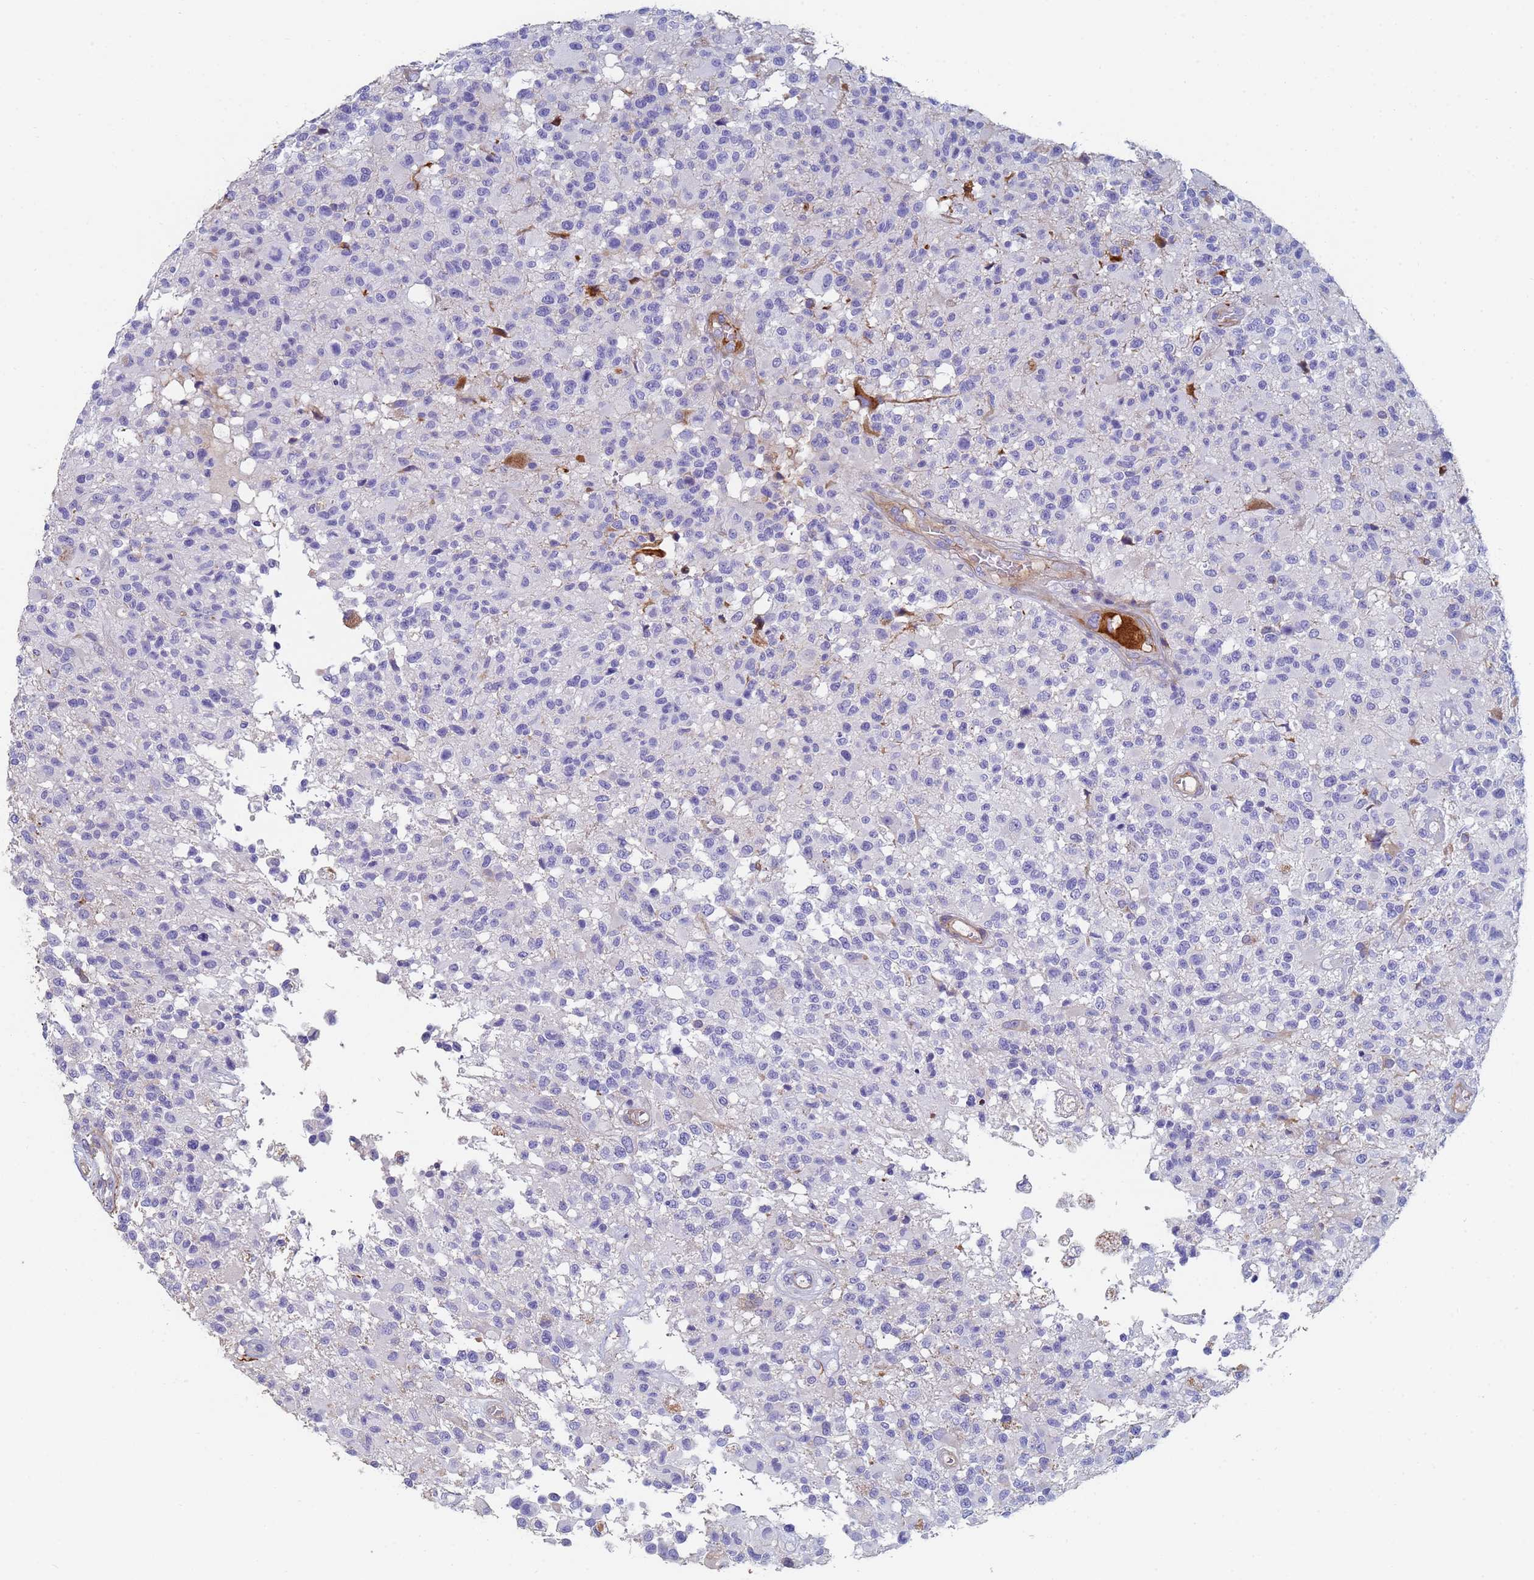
{"staining": {"intensity": "negative", "quantity": "none", "location": "none"}, "tissue": "glioma", "cell_type": "Tumor cells", "image_type": "cancer", "snomed": [{"axis": "morphology", "description": "Glioma, malignant, High grade"}, {"axis": "morphology", "description": "Glioblastoma, NOS"}, {"axis": "topography", "description": "Brain"}], "caption": "This is a image of immunohistochemistry staining of glioblastoma, which shows no positivity in tumor cells.", "gene": "ABCA8", "patient": {"sex": "male", "age": 60}}